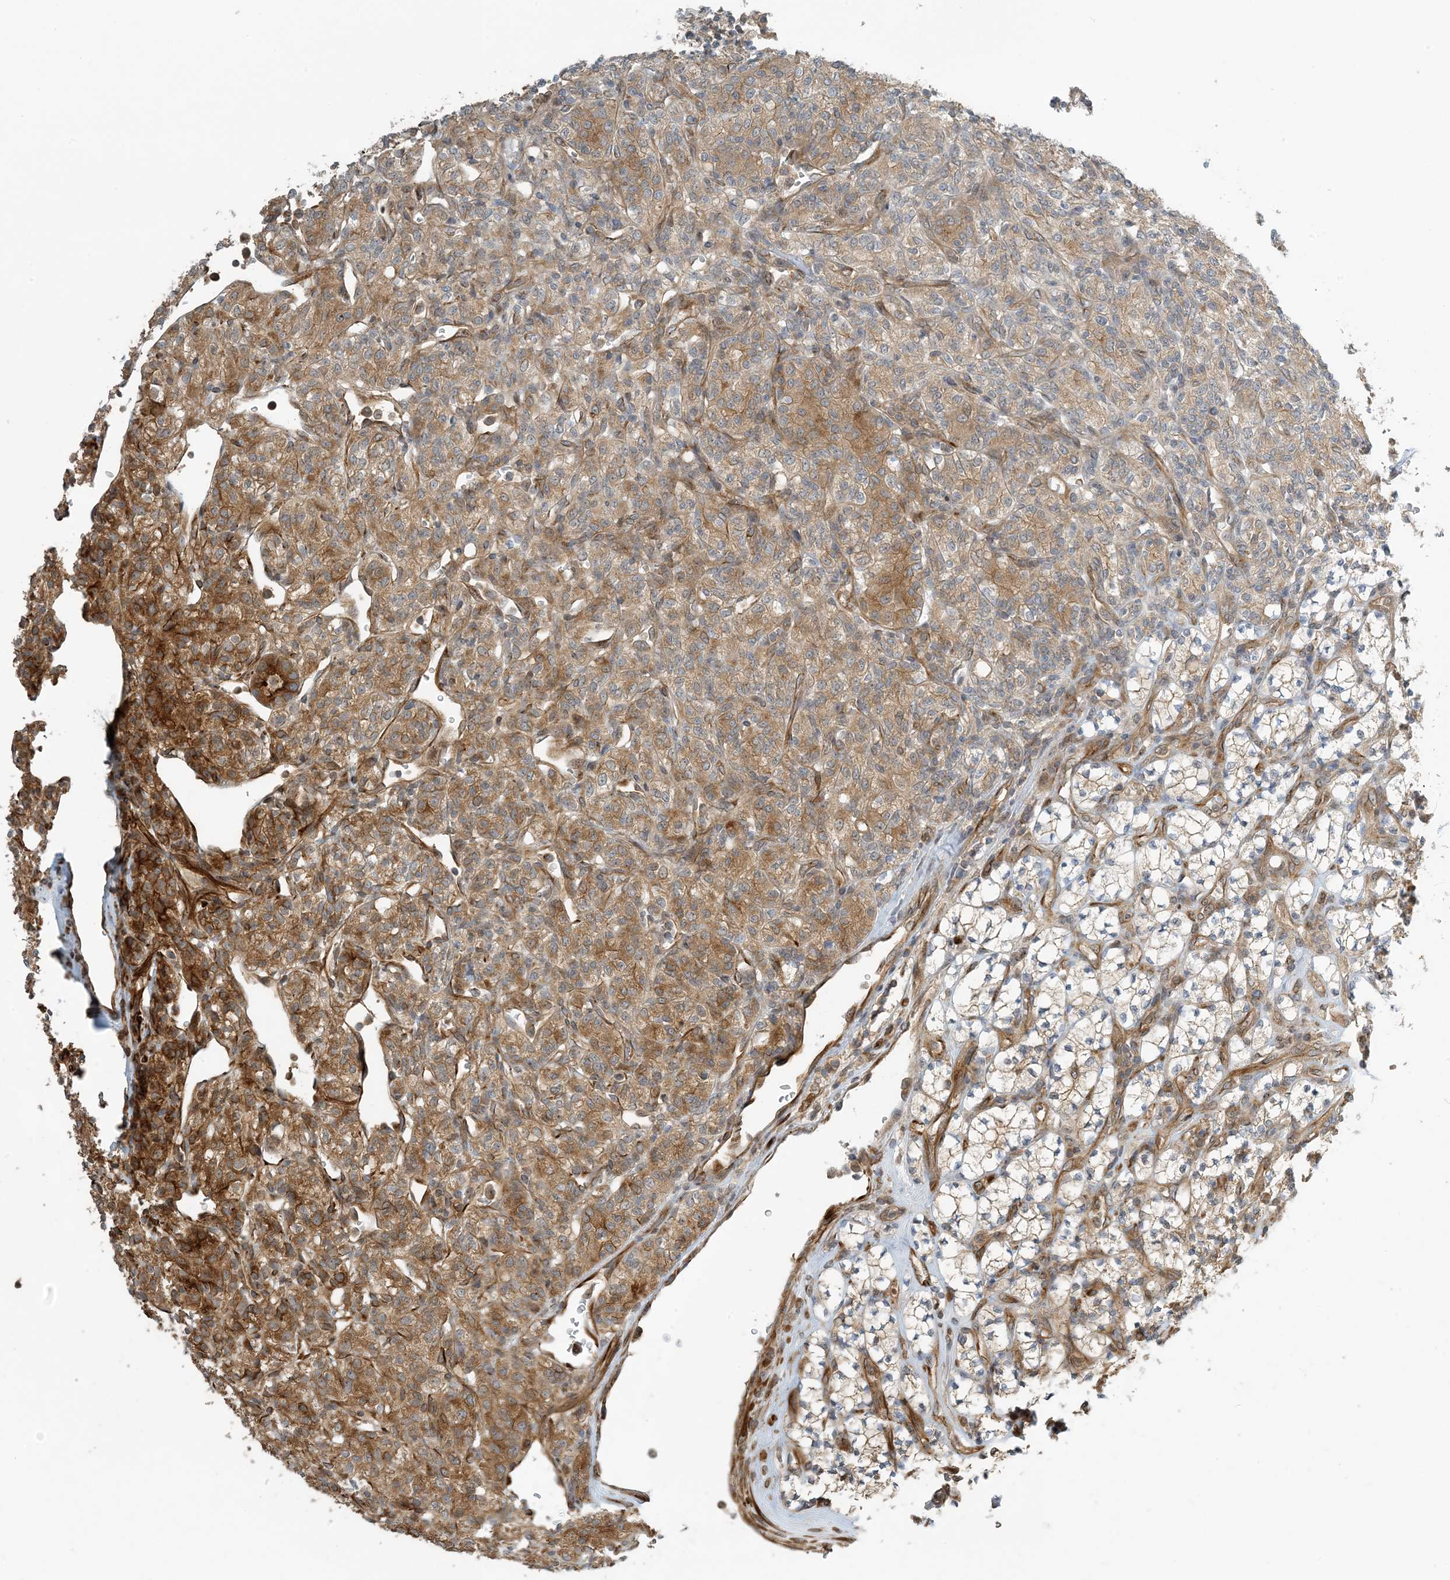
{"staining": {"intensity": "moderate", "quantity": "25%-75%", "location": "cytoplasmic/membranous"}, "tissue": "renal cancer", "cell_type": "Tumor cells", "image_type": "cancer", "snomed": [{"axis": "morphology", "description": "Adenocarcinoma, NOS"}, {"axis": "topography", "description": "Kidney"}], "caption": "Immunohistochemical staining of human adenocarcinoma (renal) shows medium levels of moderate cytoplasmic/membranous positivity in about 25%-75% of tumor cells.", "gene": "ZBTB3", "patient": {"sex": "male", "age": 77}}